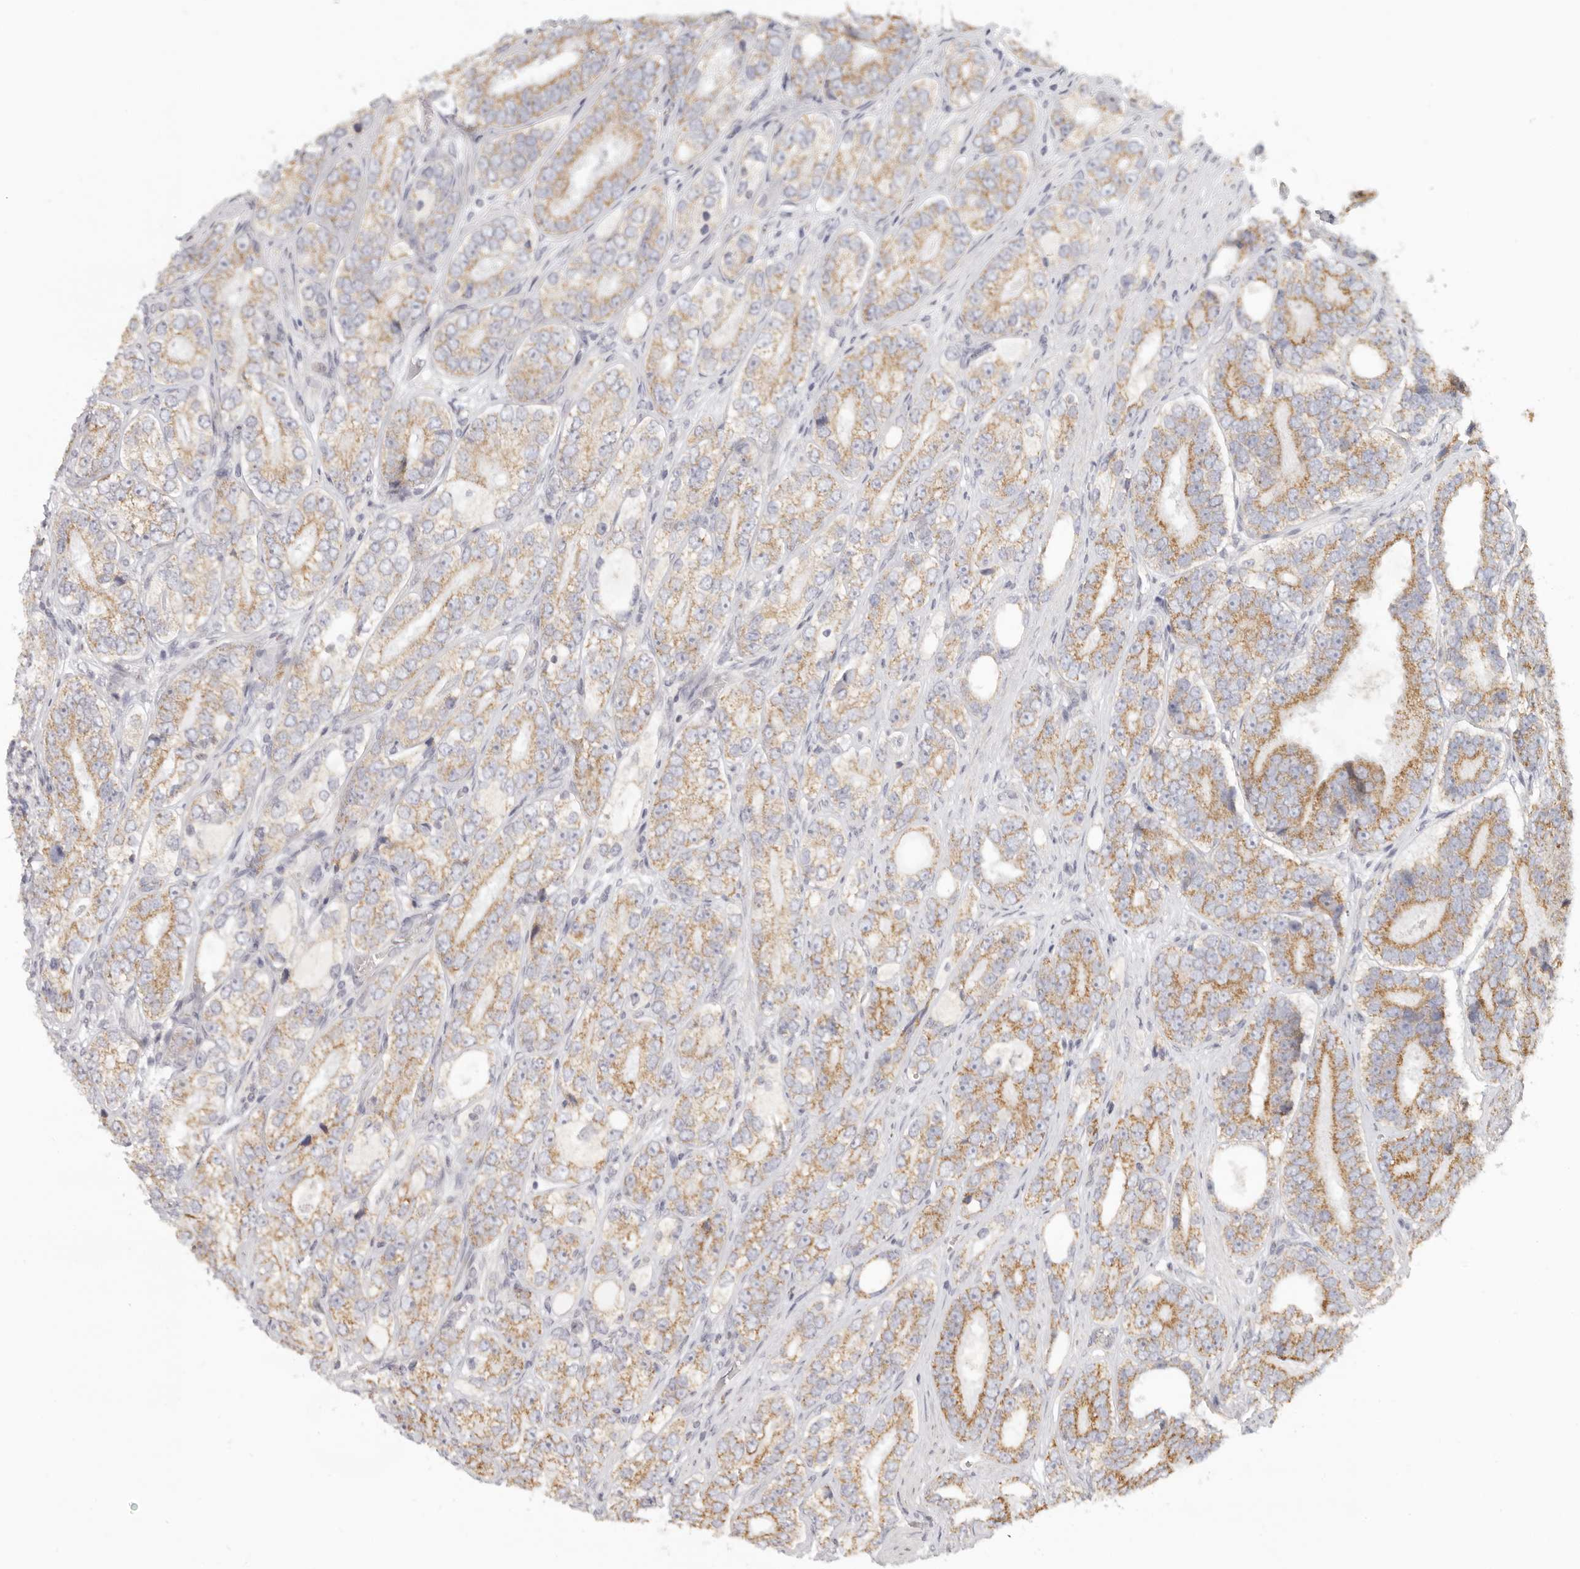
{"staining": {"intensity": "moderate", "quantity": ">75%", "location": "cytoplasmic/membranous"}, "tissue": "prostate cancer", "cell_type": "Tumor cells", "image_type": "cancer", "snomed": [{"axis": "morphology", "description": "Adenocarcinoma, High grade"}, {"axis": "topography", "description": "Prostate"}], "caption": "IHC micrograph of neoplastic tissue: prostate adenocarcinoma (high-grade) stained using immunohistochemistry exhibits medium levels of moderate protein expression localized specifically in the cytoplasmic/membranous of tumor cells, appearing as a cytoplasmic/membranous brown color.", "gene": "KDF1", "patient": {"sex": "male", "age": 56}}